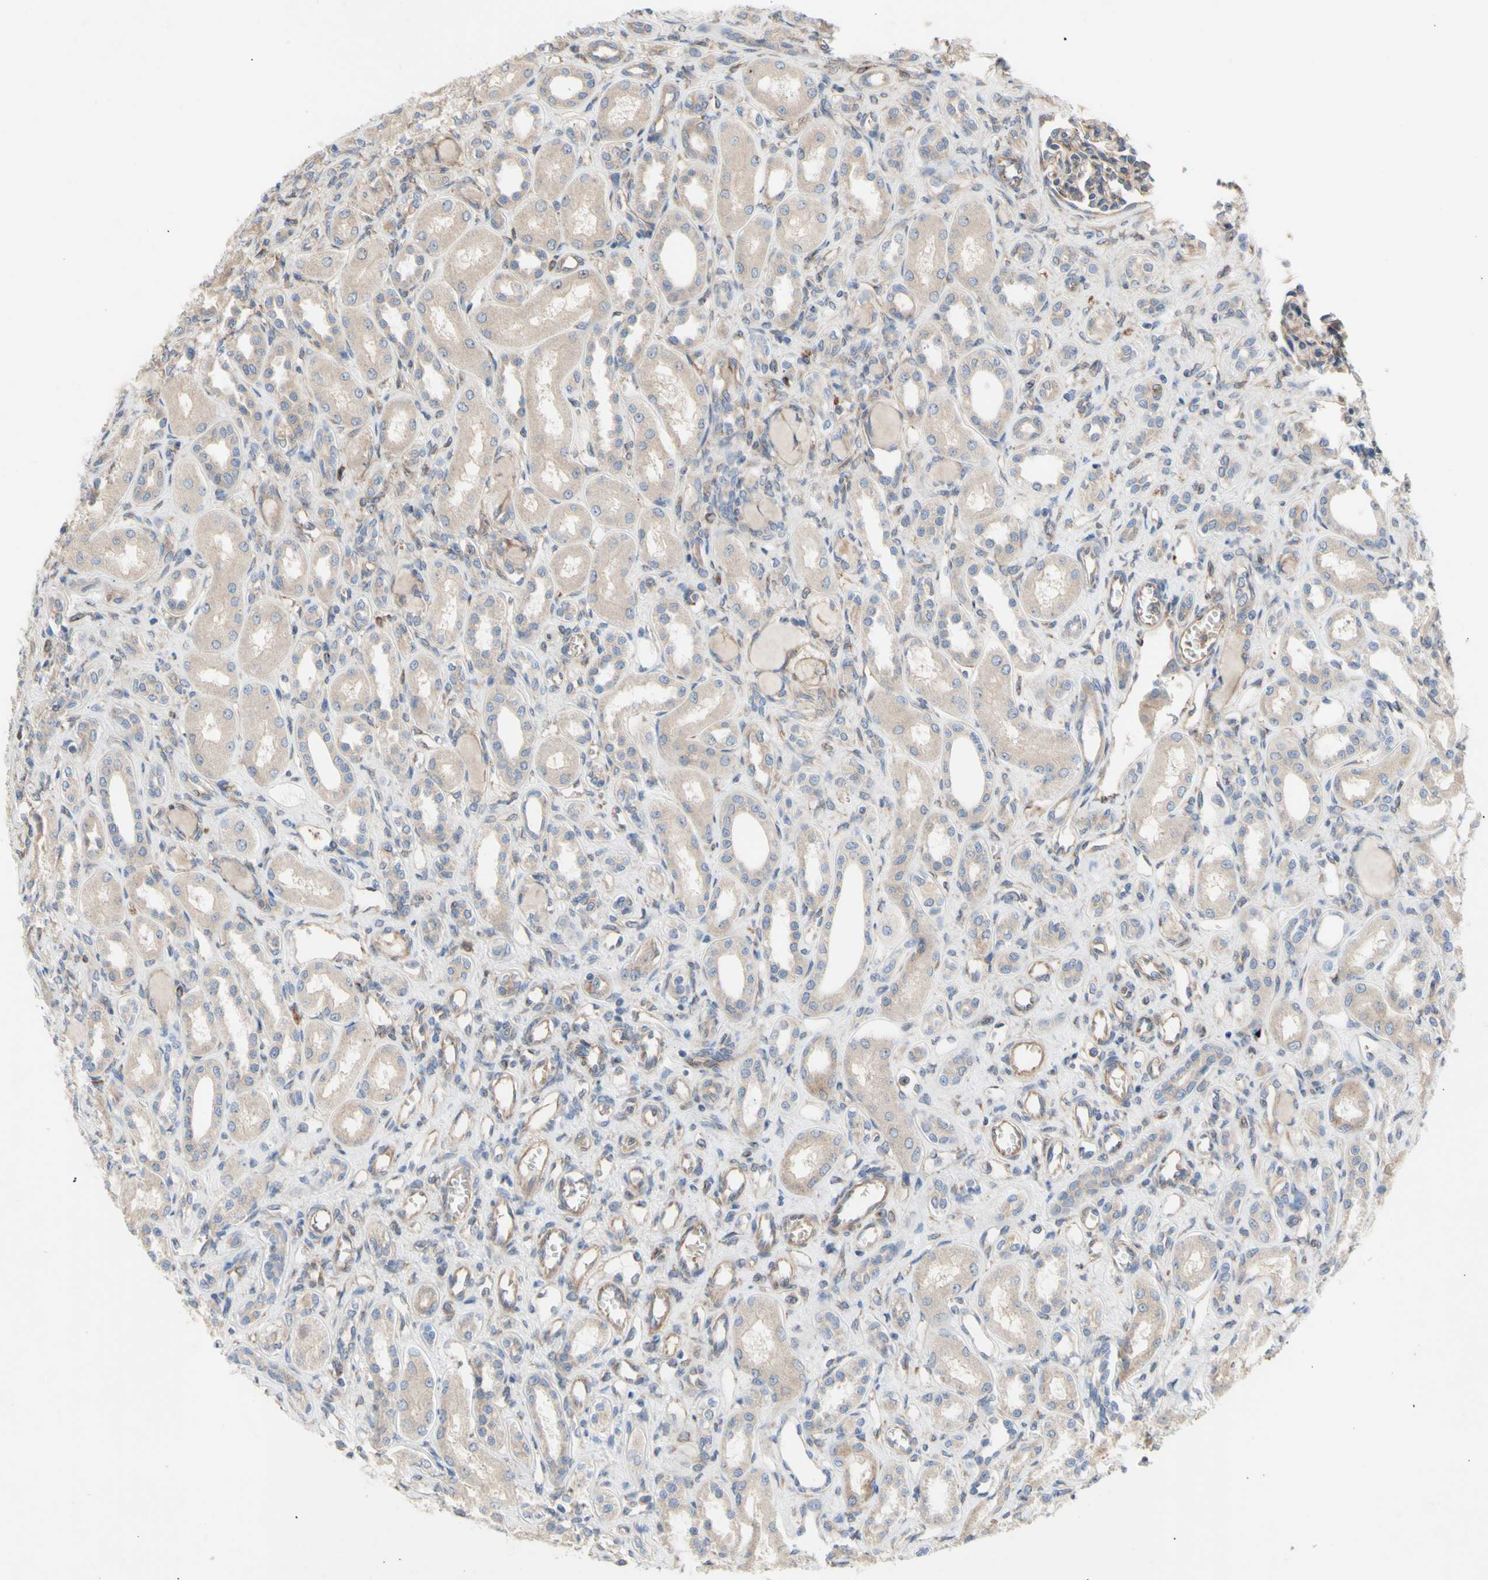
{"staining": {"intensity": "moderate", "quantity": "25%-75%", "location": "cytoplasmic/membranous"}, "tissue": "kidney", "cell_type": "Cells in glomeruli", "image_type": "normal", "snomed": [{"axis": "morphology", "description": "Normal tissue, NOS"}, {"axis": "topography", "description": "Kidney"}], "caption": "Protein analysis of unremarkable kidney displays moderate cytoplasmic/membranous expression in approximately 25%-75% of cells in glomeruli.", "gene": "KLC1", "patient": {"sex": "male", "age": 7}}